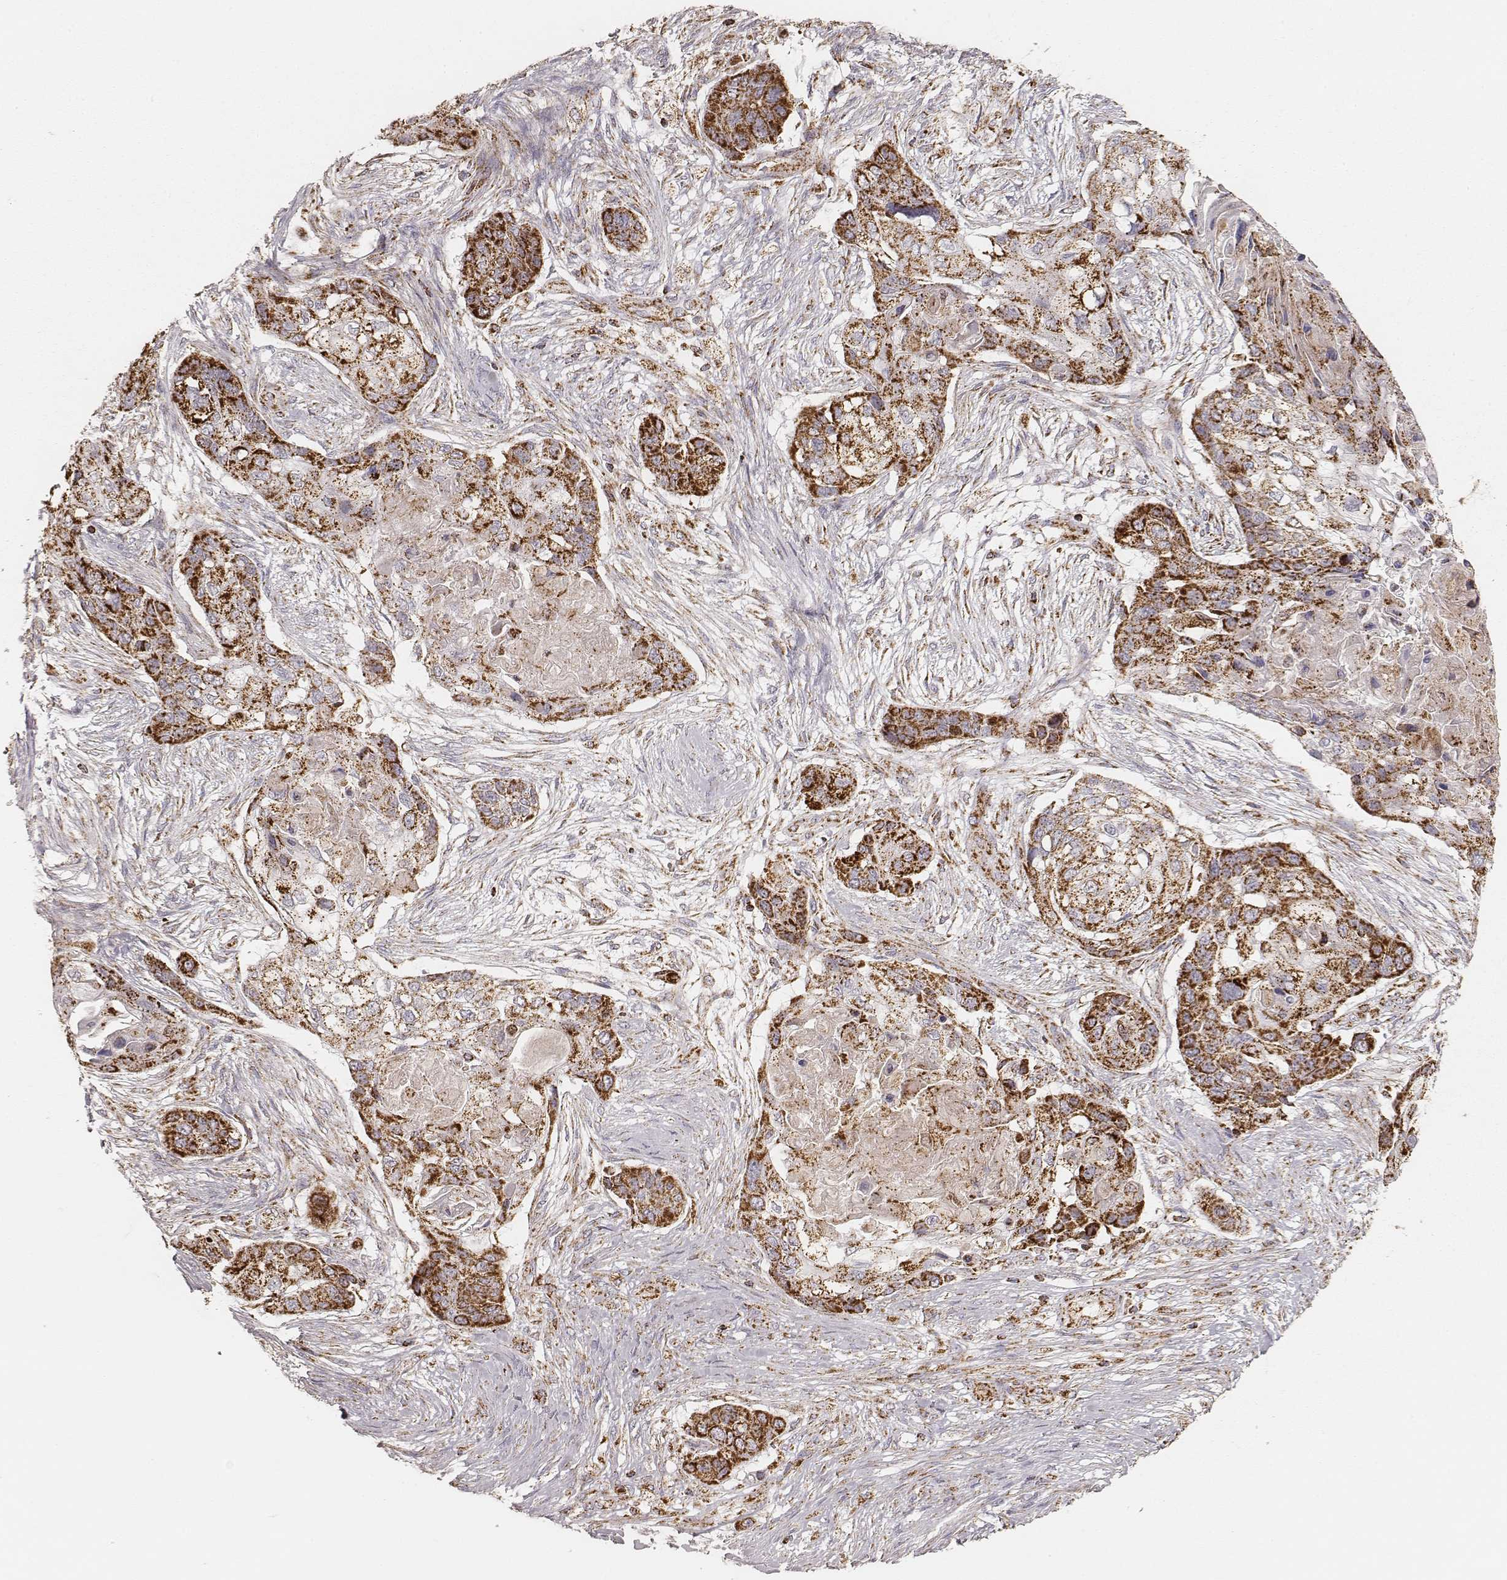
{"staining": {"intensity": "strong", "quantity": ">75%", "location": "cytoplasmic/membranous"}, "tissue": "lung cancer", "cell_type": "Tumor cells", "image_type": "cancer", "snomed": [{"axis": "morphology", "description": "Squamous cell carcinoma, NOS"}, {"axis": "topography", "description": "Lung"}], "caption": "A photomicrograph showing strong cytoplasmic/membranous positivity in approximately >75% of tumor cells in lung cancer, as visualized by brown immunohistochemical staining.", "gene": "CS", "patient": {"sex": "male", "age": 69}}